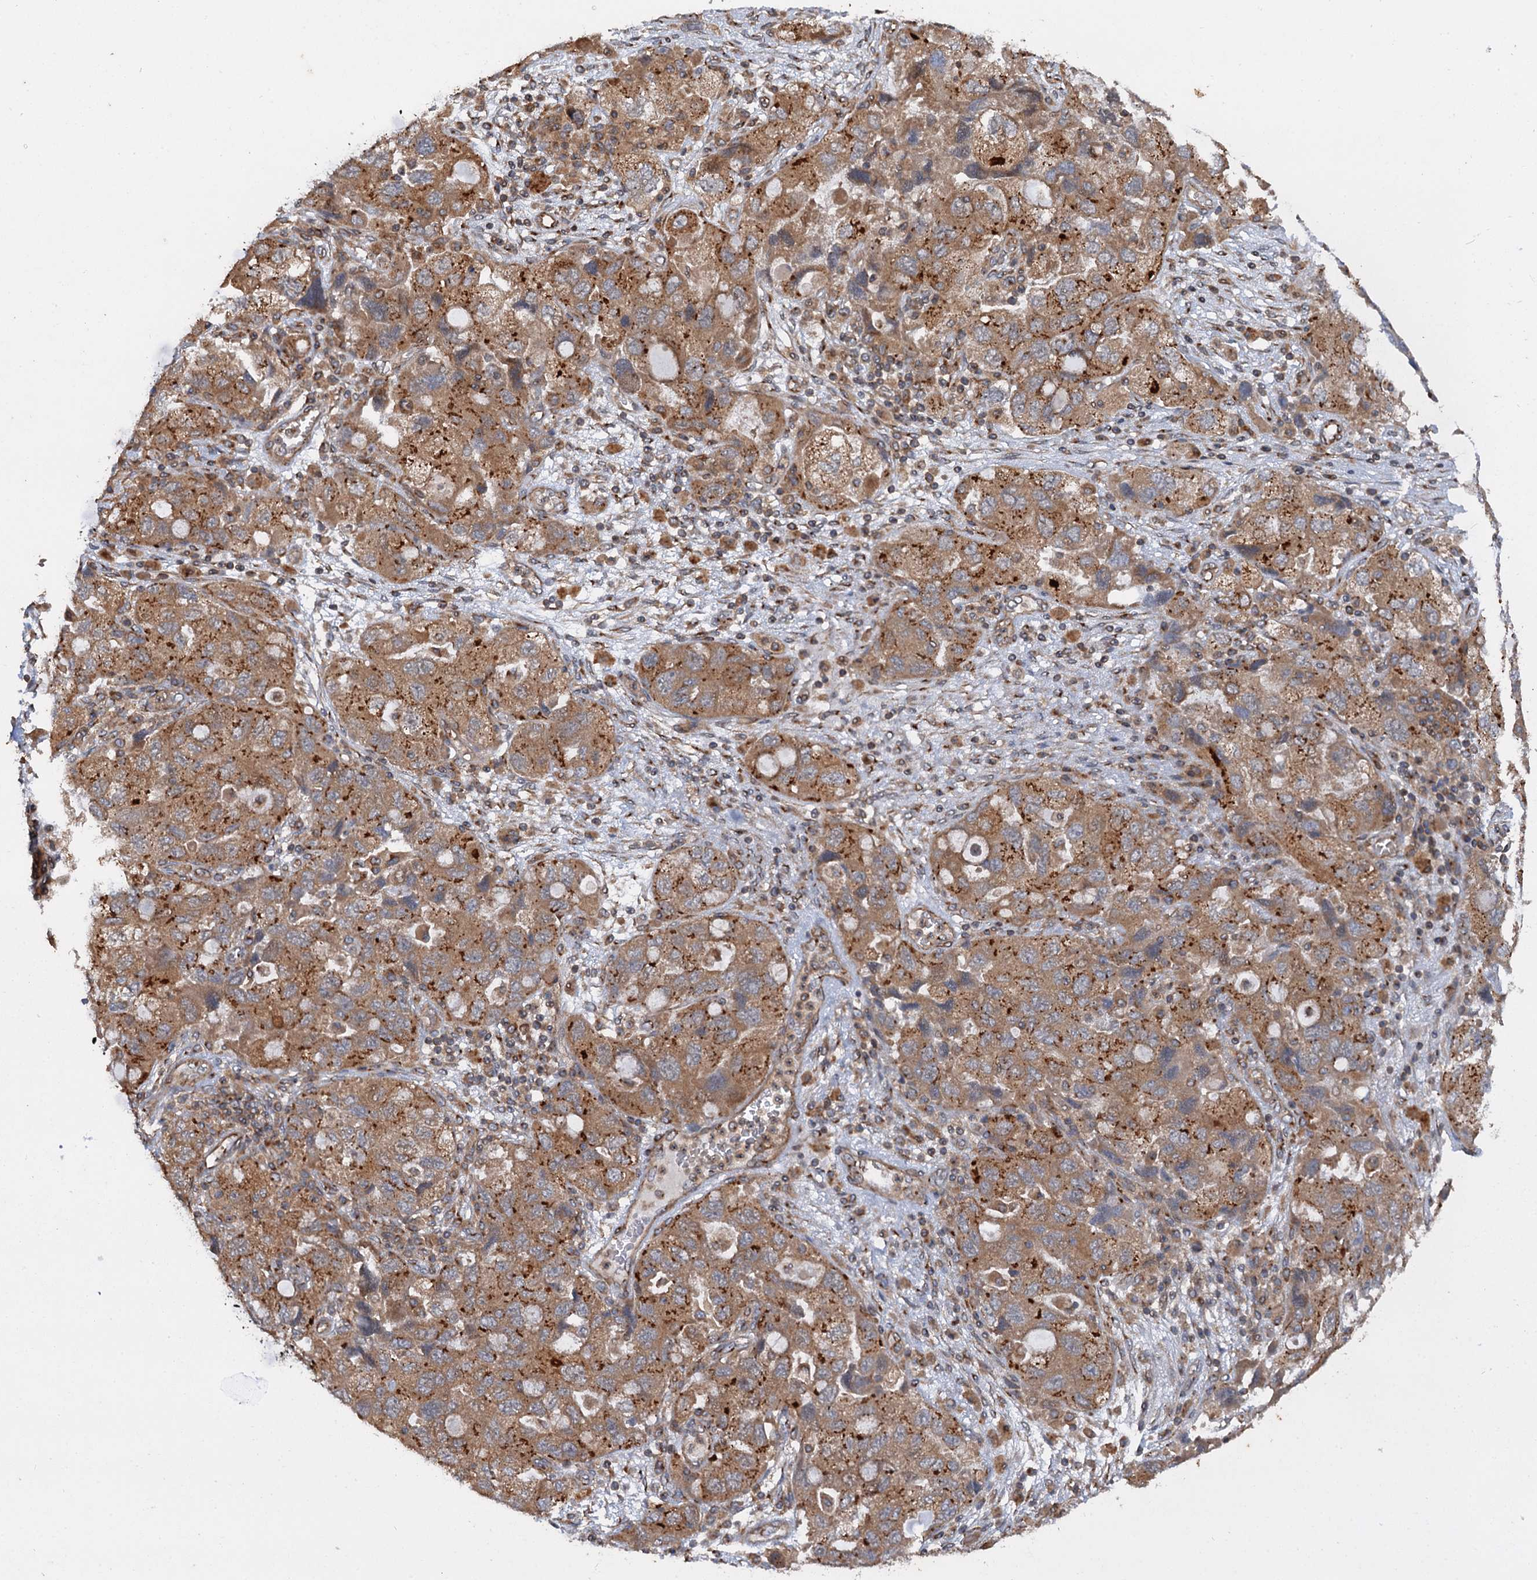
{"staining": {"intensity": "moderate", "quantity": ">75%", "location": "cytoplasmic/membranous"}, "tissue": "ovarian cancer", "cell_type": "Tumor cells", "image_type": "cancer", "snomed": [{"axis": "morphology", "description": "Carcinoma, NOS"}, {"axis": "morphology", "description": "Cystadenocarcinoma, serous, NOS"}, {"axis": "topography", "description": "Ovary"}], "caption": "Immunohistochemical staining of human ovarian cancer (carcinoma) displays medium levels of moderate cytoplasmic/membranous protein staining in approximately >75% of tumor cells.", "gene": "ANKRD26", "patient": {"sex": "female", "age": 69}}